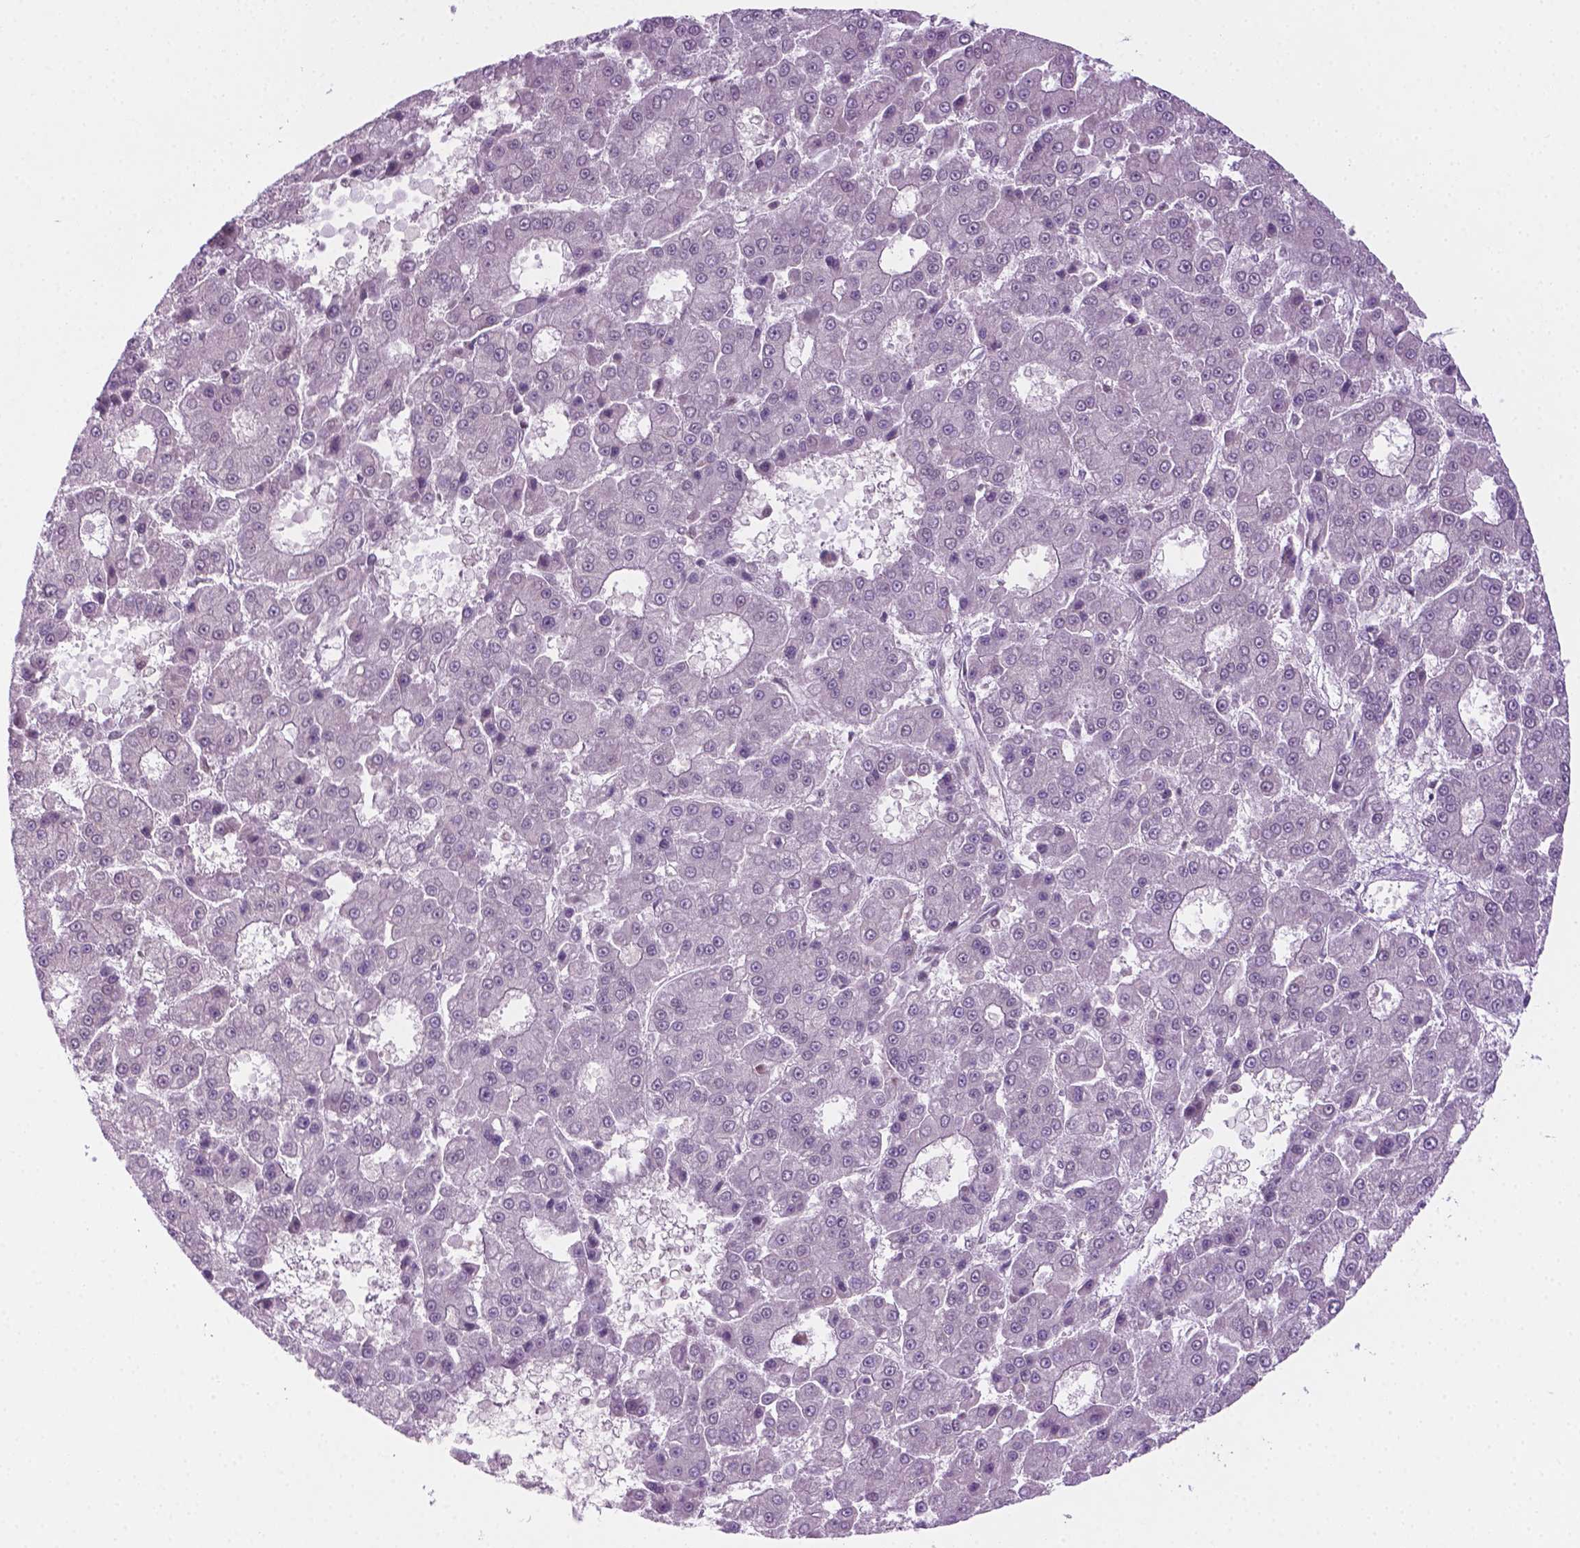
{"staining": {"intensity": "negative", "quantity": "none", "location": "none"}, "tissue": "liver cancer", "cell_type": "Tumor cells", "image_type": "cancer", "snomed": [{"axis": "morphology", "description": "Carcinoma, Hepatocellular, NOS"}, {"axis": "topography", "description": "Liver"}], "caption": "There is no significant expression in tumor cells of liver cancer.", "gene": "PHAX", "patient": {"sex": "male", "age": 70}}